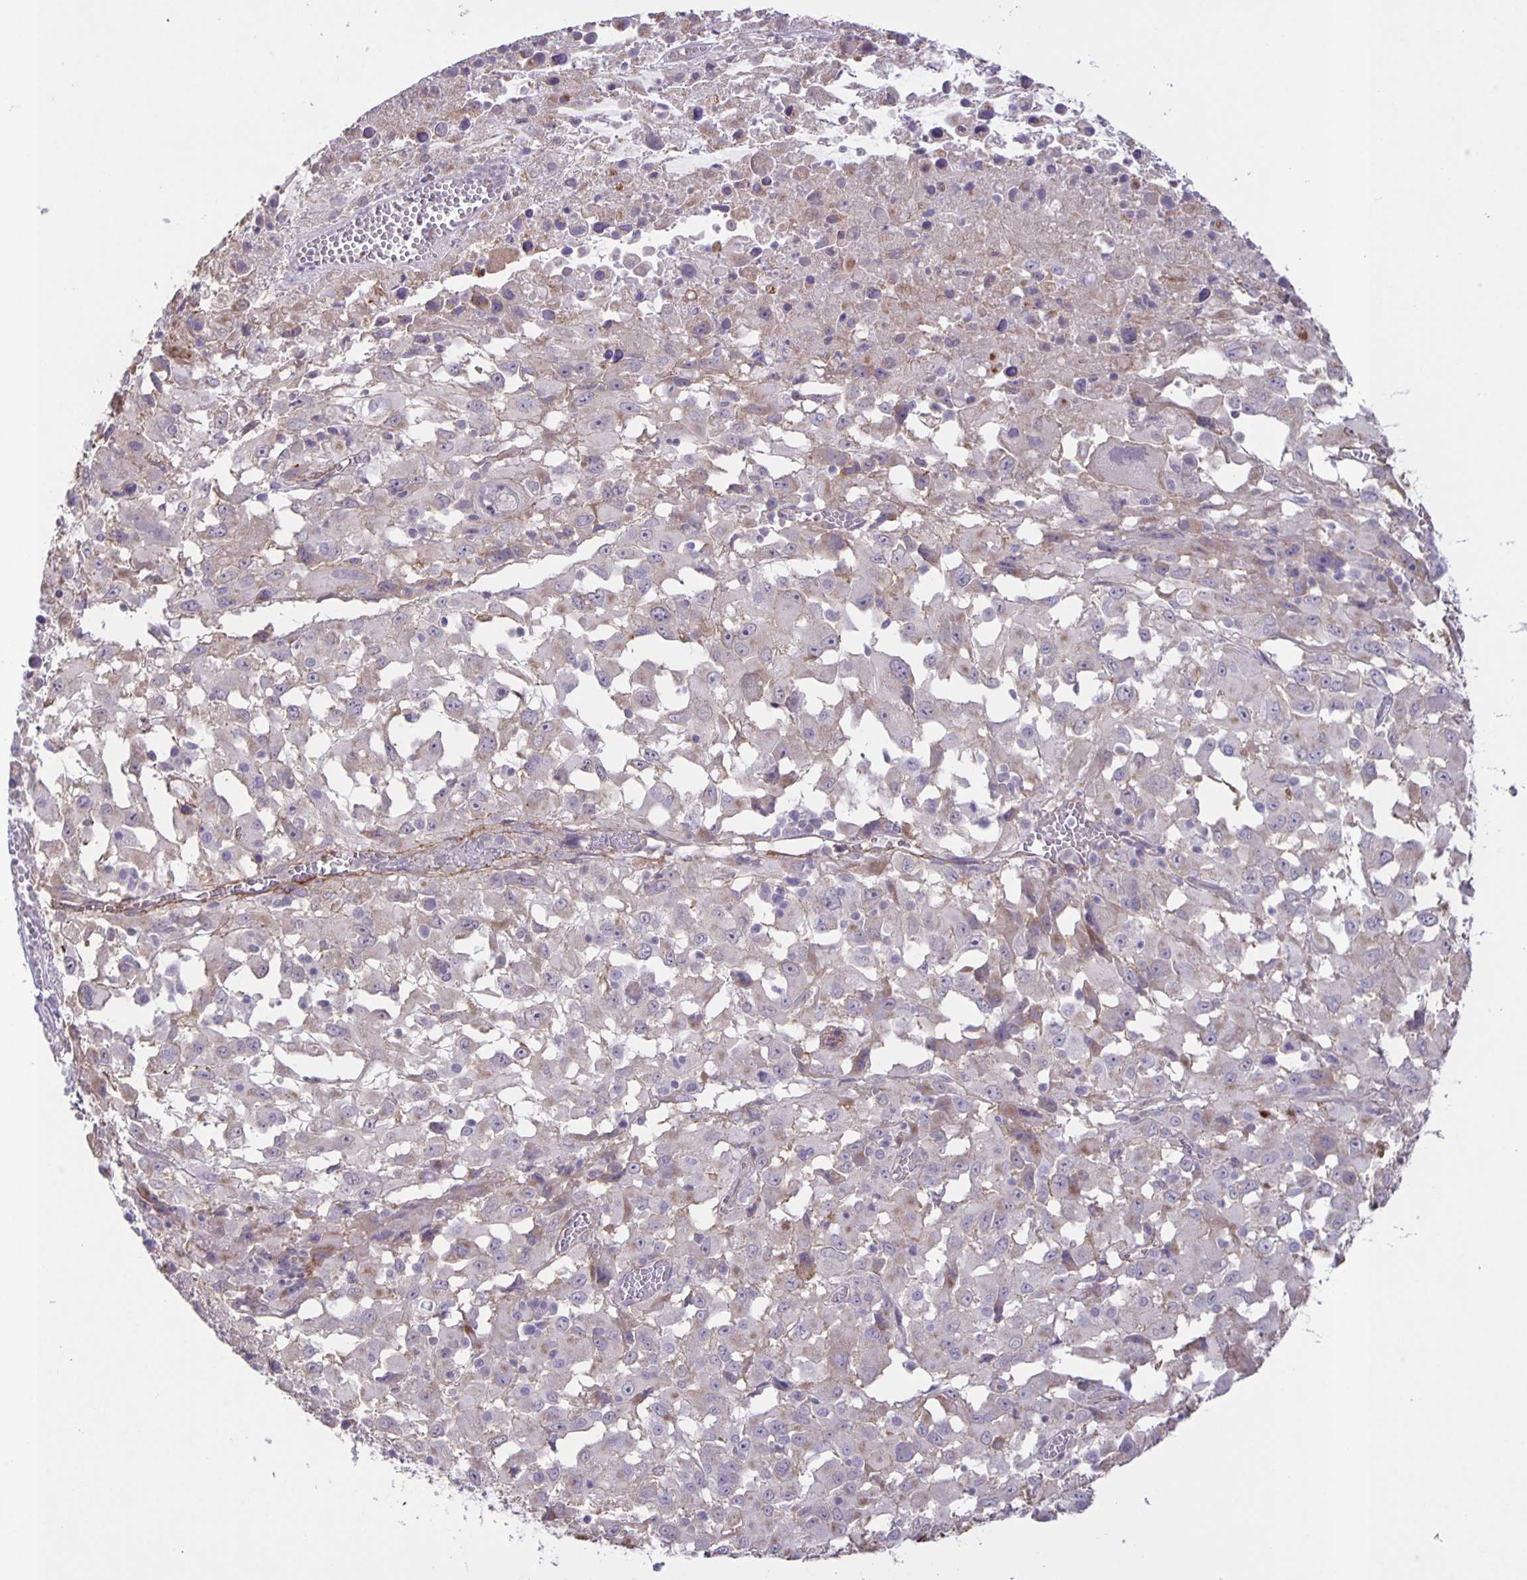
{"staining": {"intensity": "negative", "quantity": "none", "location": "none"}, "tissue": "melanoma", "cell_type": "Tumor cells", "image_type": "cancer", "snomed": [{"axis": "morphology", "description": "Malignant melanoma, Metastatic site"}, {"axis": "topography", "description": "Soft tissue"}], "caption": "Tumor cells show no significant expression in malignant melanoma (metastatic site).", "gene": "SRCIN1", "patient": {"sex": "male", "age": 50}}